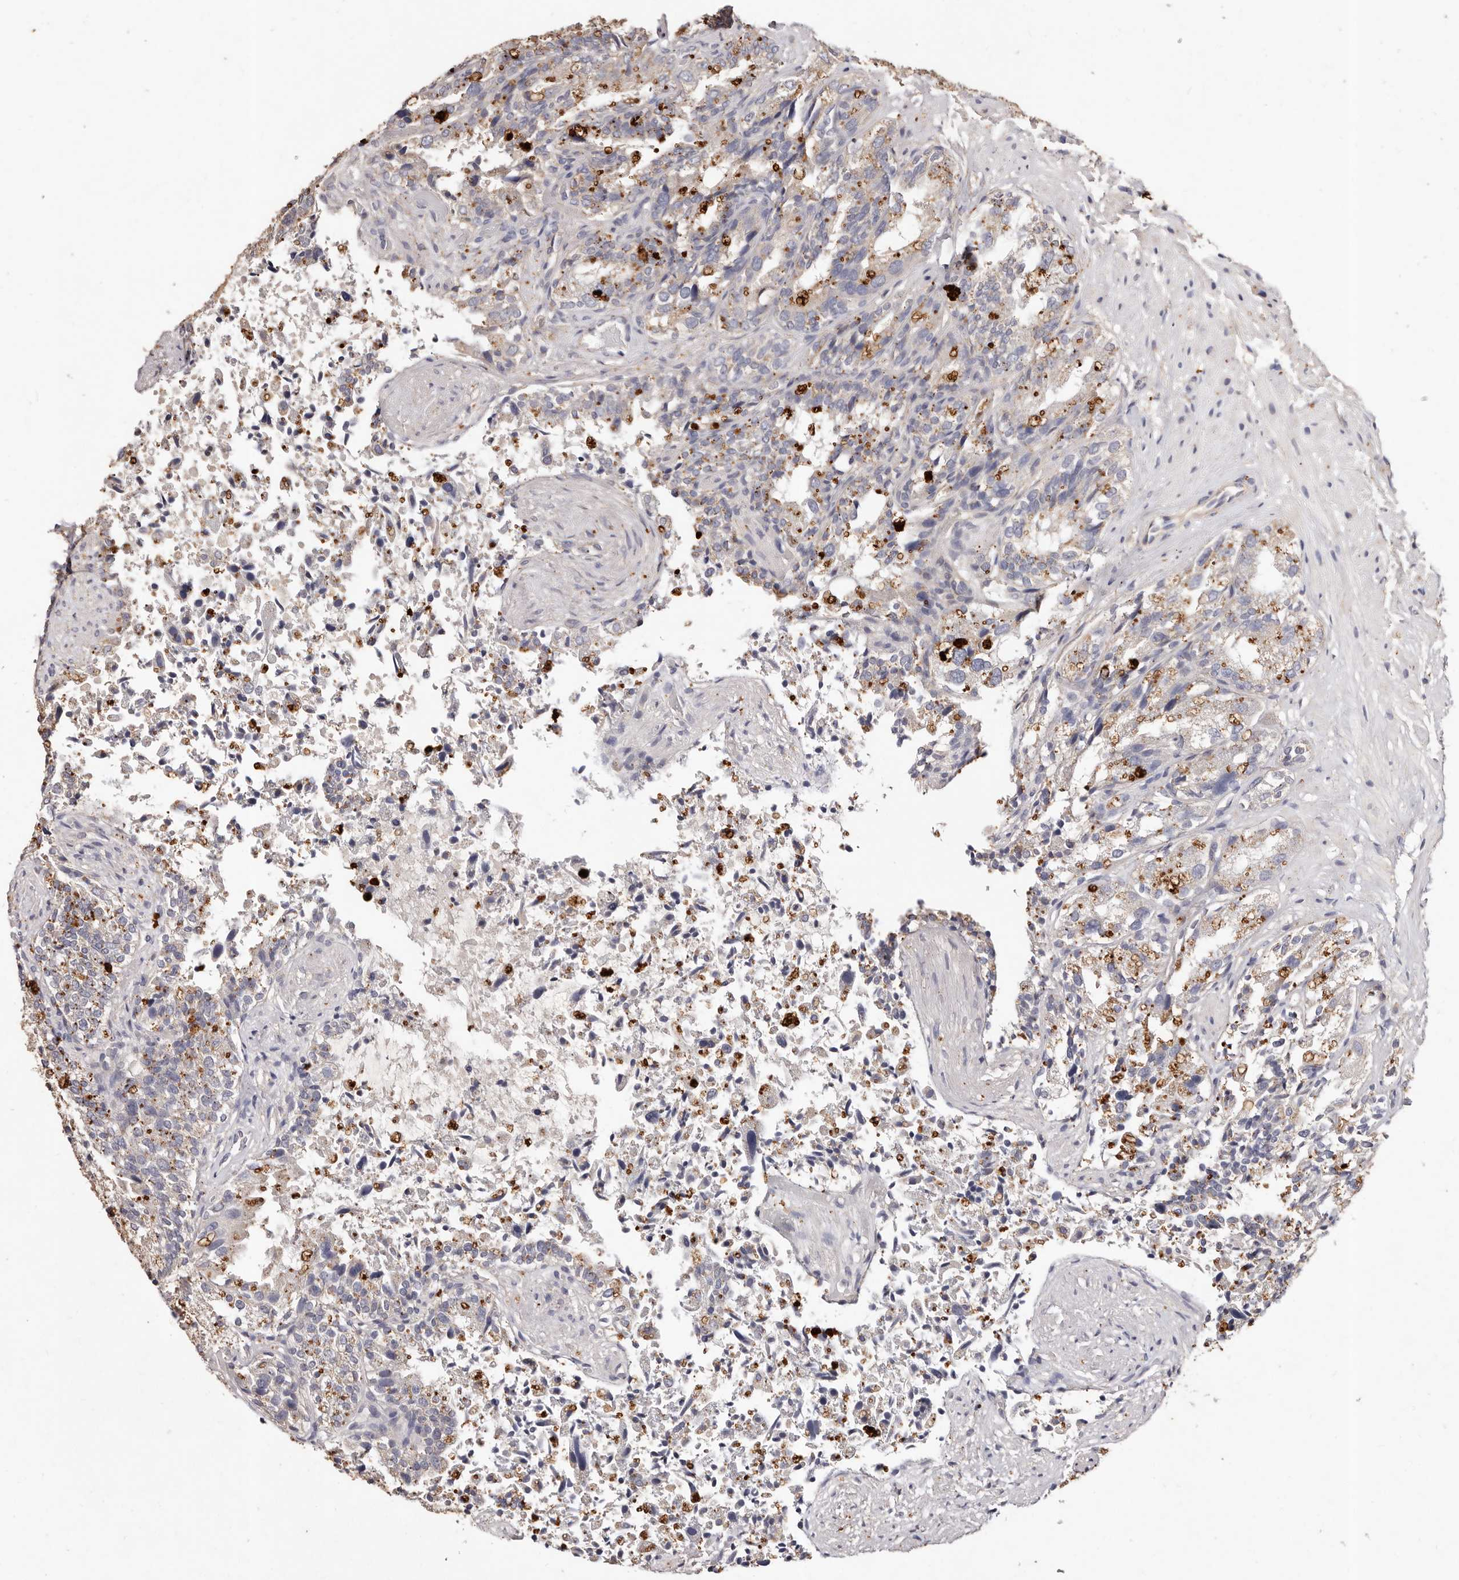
{"staining": {"intensity": "moderate", "quantity": "25%-75%", "location": "cytoplasmic/membranous"}, "tissue": "seminal vesicle", "cell_type": "Glandular cells", "image_type": "normal", "snomed": [{"axis": "morphology", "description": "Normal tissue, NOS"}, {"axis": "topography", "description": "Seminal veicle"}, {"axis": "topography", "description": "Peripheral nerve tissue"}], "caption": "DAB immunohistochemical staining of normal human seminal vesicle shows moderate cytoplasmic/membranous protein positivity in approximately 25%-75% of glandular cells.", "gene": "THBS3", "patient": {"sex": "male", "age": 63}}